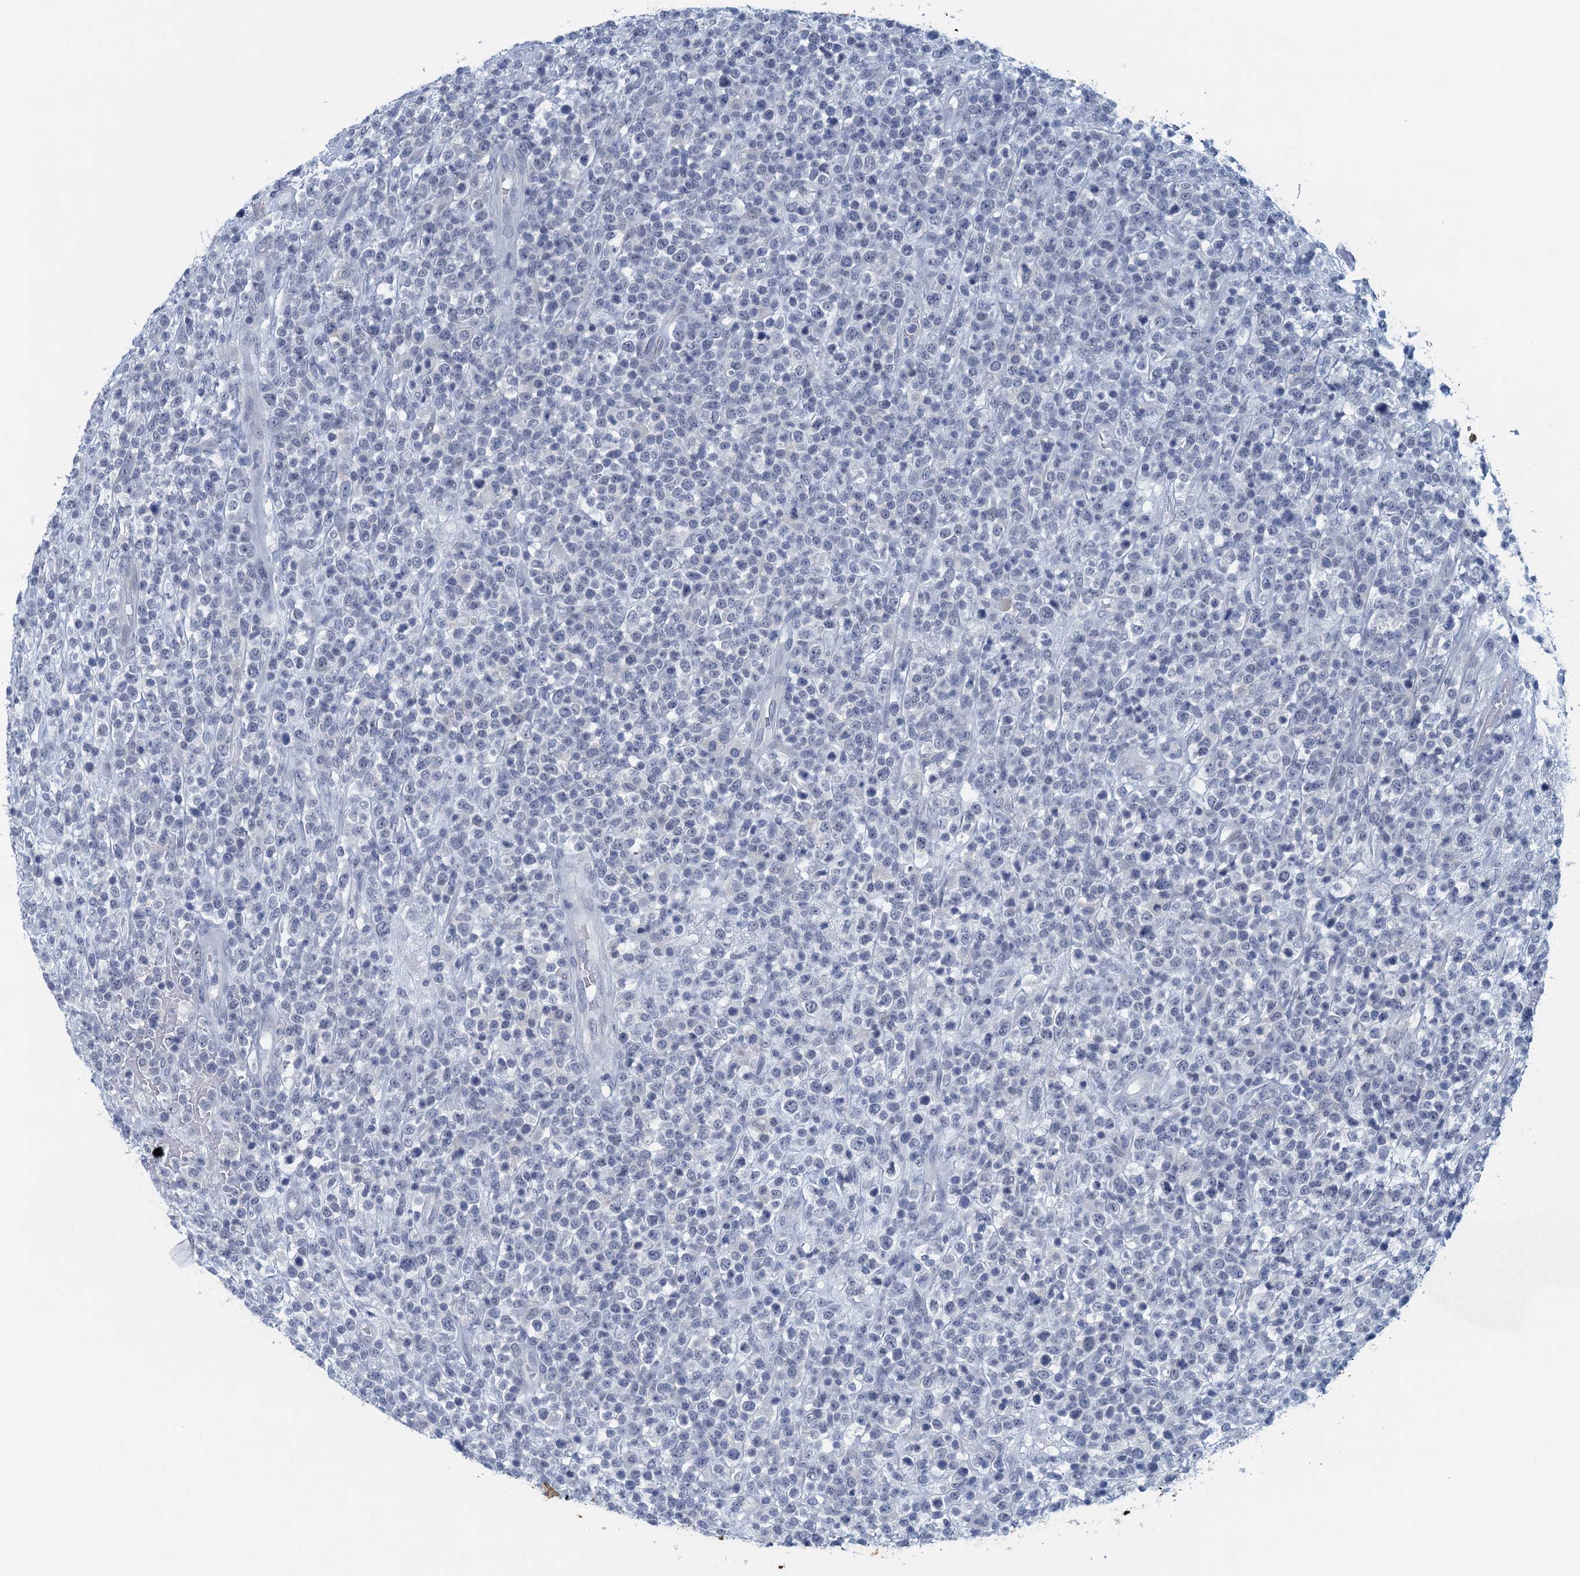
{"staining": {"intensity": "negative", "quantity": "none", "location": "none"}, "tissue": "lymphoma", "cell_type": "Tumor cells", "image_type": "cancer", "snomed": [{"axis": "morphology", "description": "Malignant lymphoma, non-Hodgkin's type, High grade"}, {"axis": "topography", "description": "Colon"}], "caption": "Image shows no protein expression in tumor cells of lymphoma tissue.", "gene": "ENSG00000131152", "patient": {"sex": "female", "age": 53}}